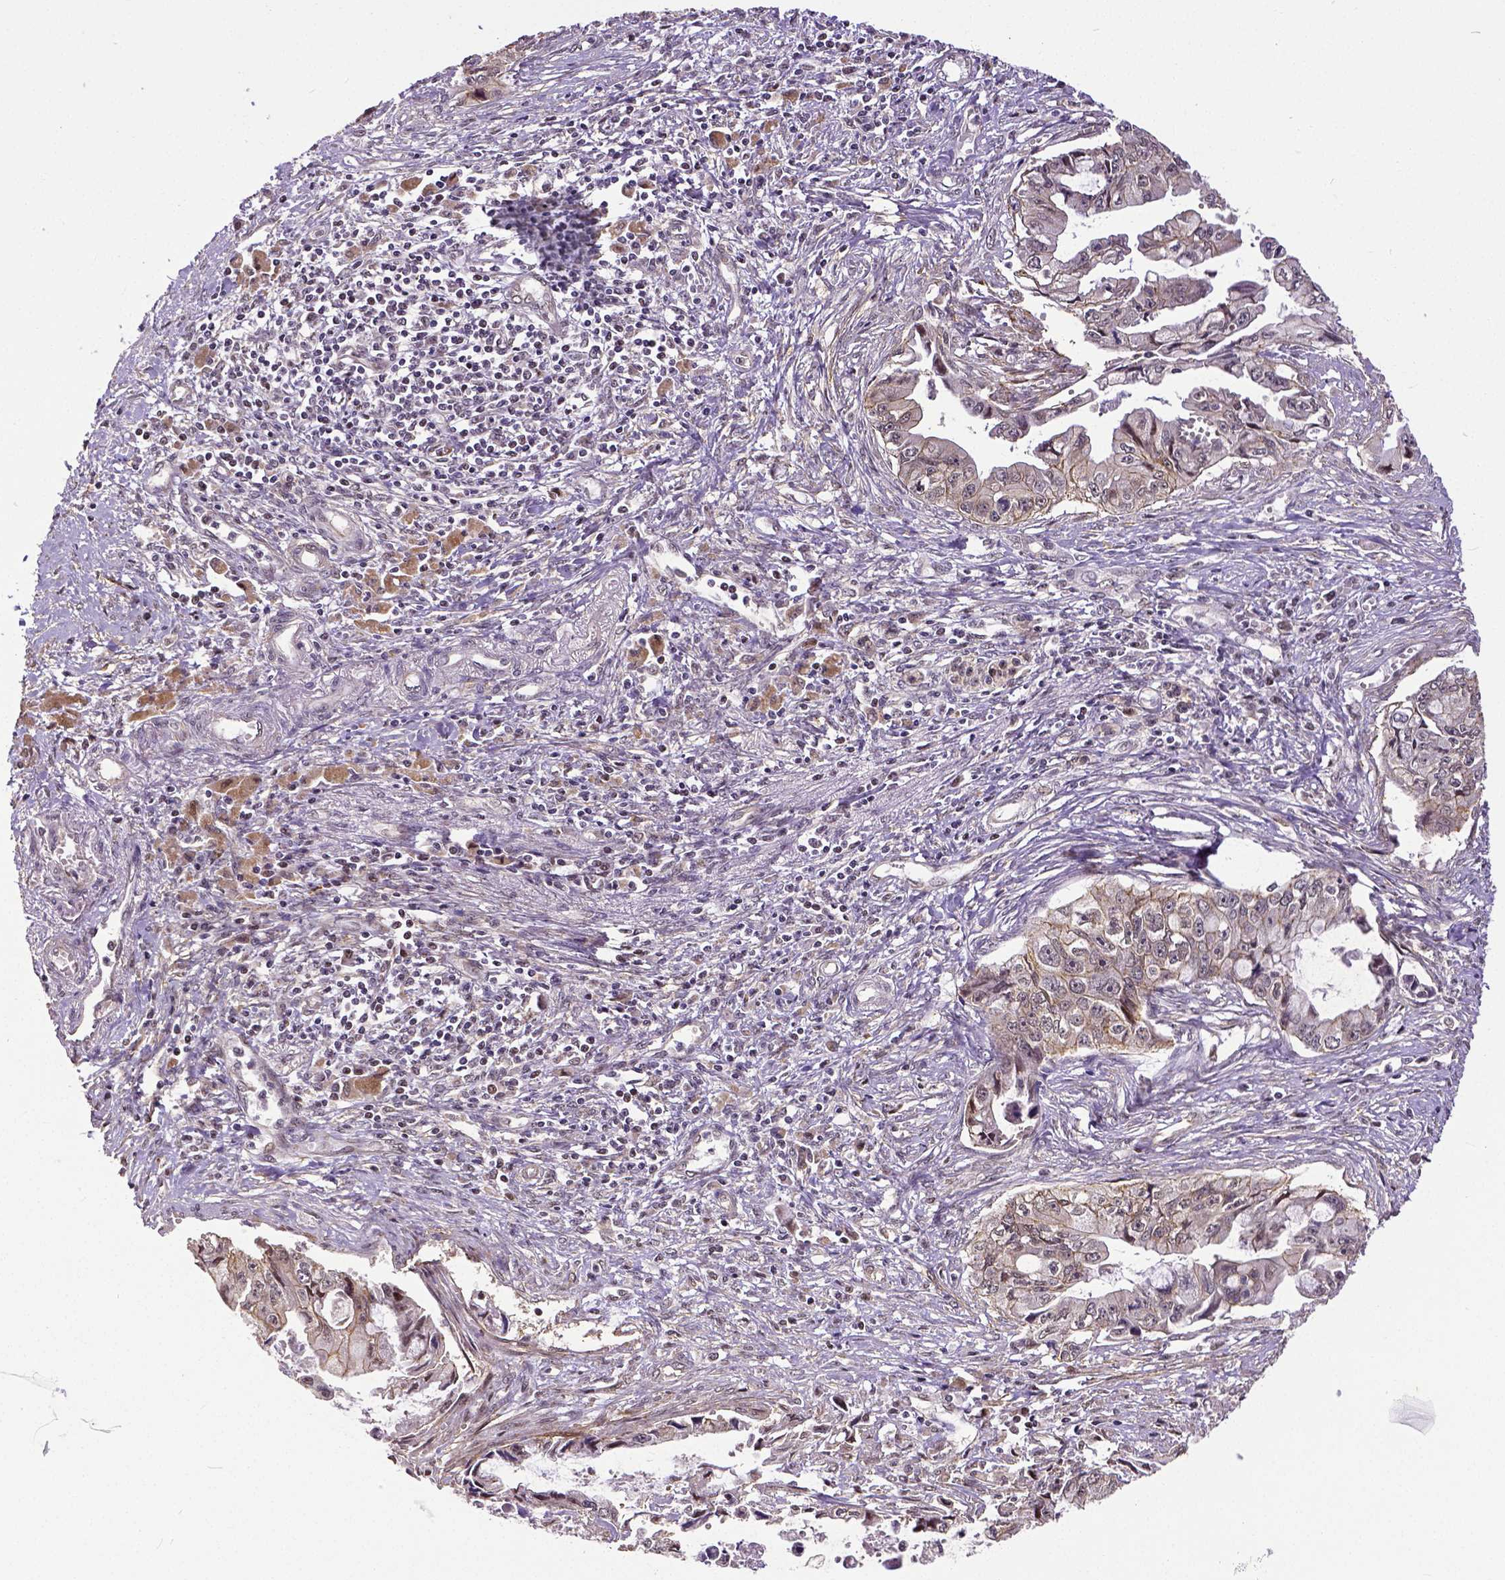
{"staining": {"intensity": "weak", "quantity": "25%-75%", "location": "cytoplasmic/membranous"}, "tissue": "pancreatic cancer", "cell_type": "Tumor cells", "image_type": "cancer", "snomed": [{"axis": "morphology", "description": "Adenocarcinoma, NOS"}, {"axis": "topography", "description": "Pancreas"}], "caption": "Immunohistochemistry (IHC) (DAB) staining of pancreatic cancer (adenocarcinoma) exhibits weak cytoplasmic/membranous protein positivity in about 25%-75% of tumor cells.", "gene": "DICER1", "patient": {"sex": "male", "age": 66}}